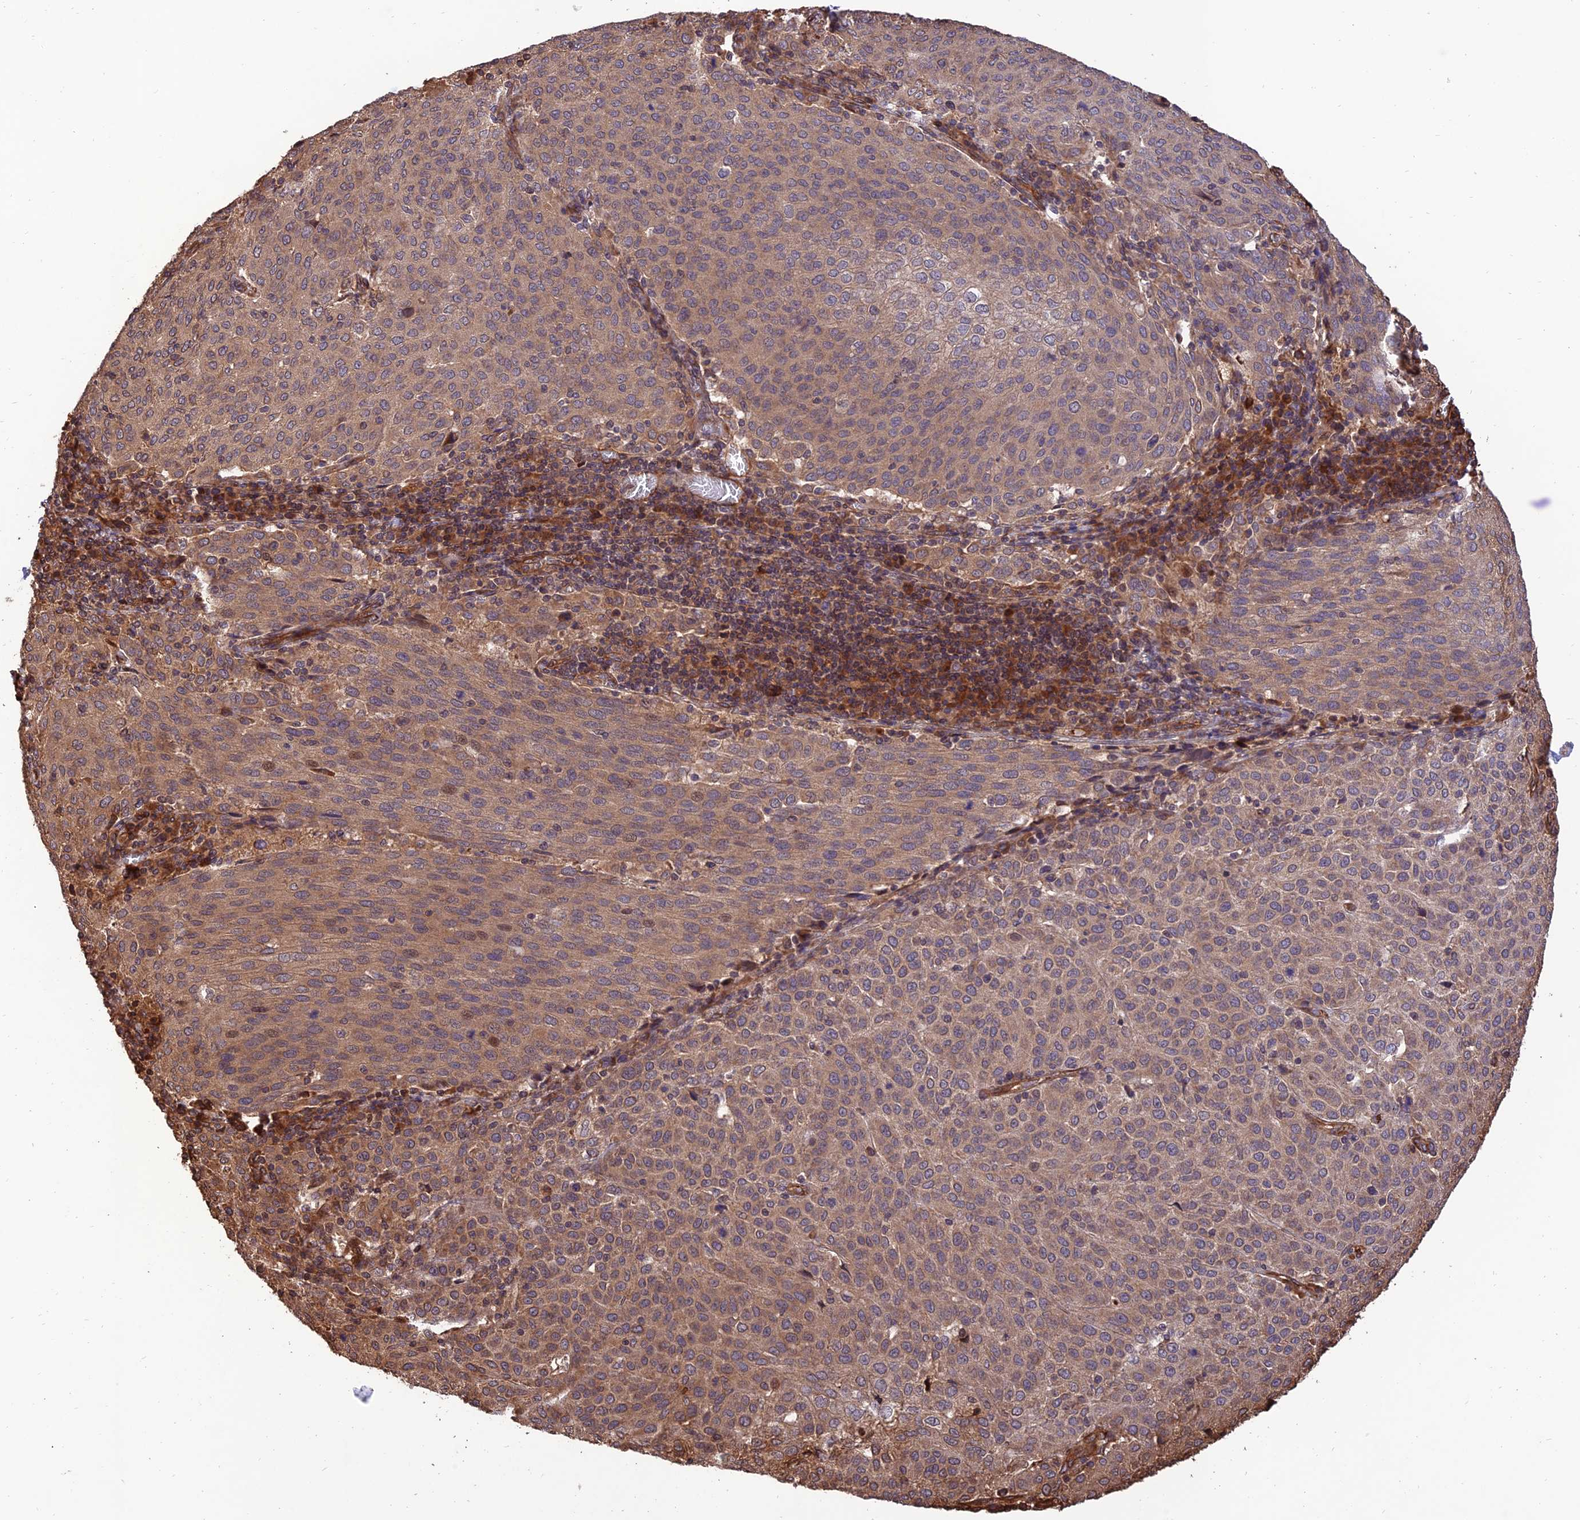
{"staining": {"intensity": "moderate", "quantity": ">75%", "location": "cytoplasmic/membranous"}, "tissue": "cervical cancer", "cell_type": "Tumor cells", "image_type": "cancer", "snomed": [{"axis": "morphology", "description": "Squamous cell carcinoma, NOS"}, {"axis": "topography", "description": "Cervix"}], "caption": "Tumor cells display medium levels of moderate cytoplasmic/membranous positivity in about >75% of cells in cervical squamous cell carcinoma. Using DAB (3,3'-diaminobenzidine) (brown) and hematoxylin (blue) stains, captured at high magnification using brightfield microscopy.", "gene": "CREBL2", "patient": {"sex": "female", "age": 46}}